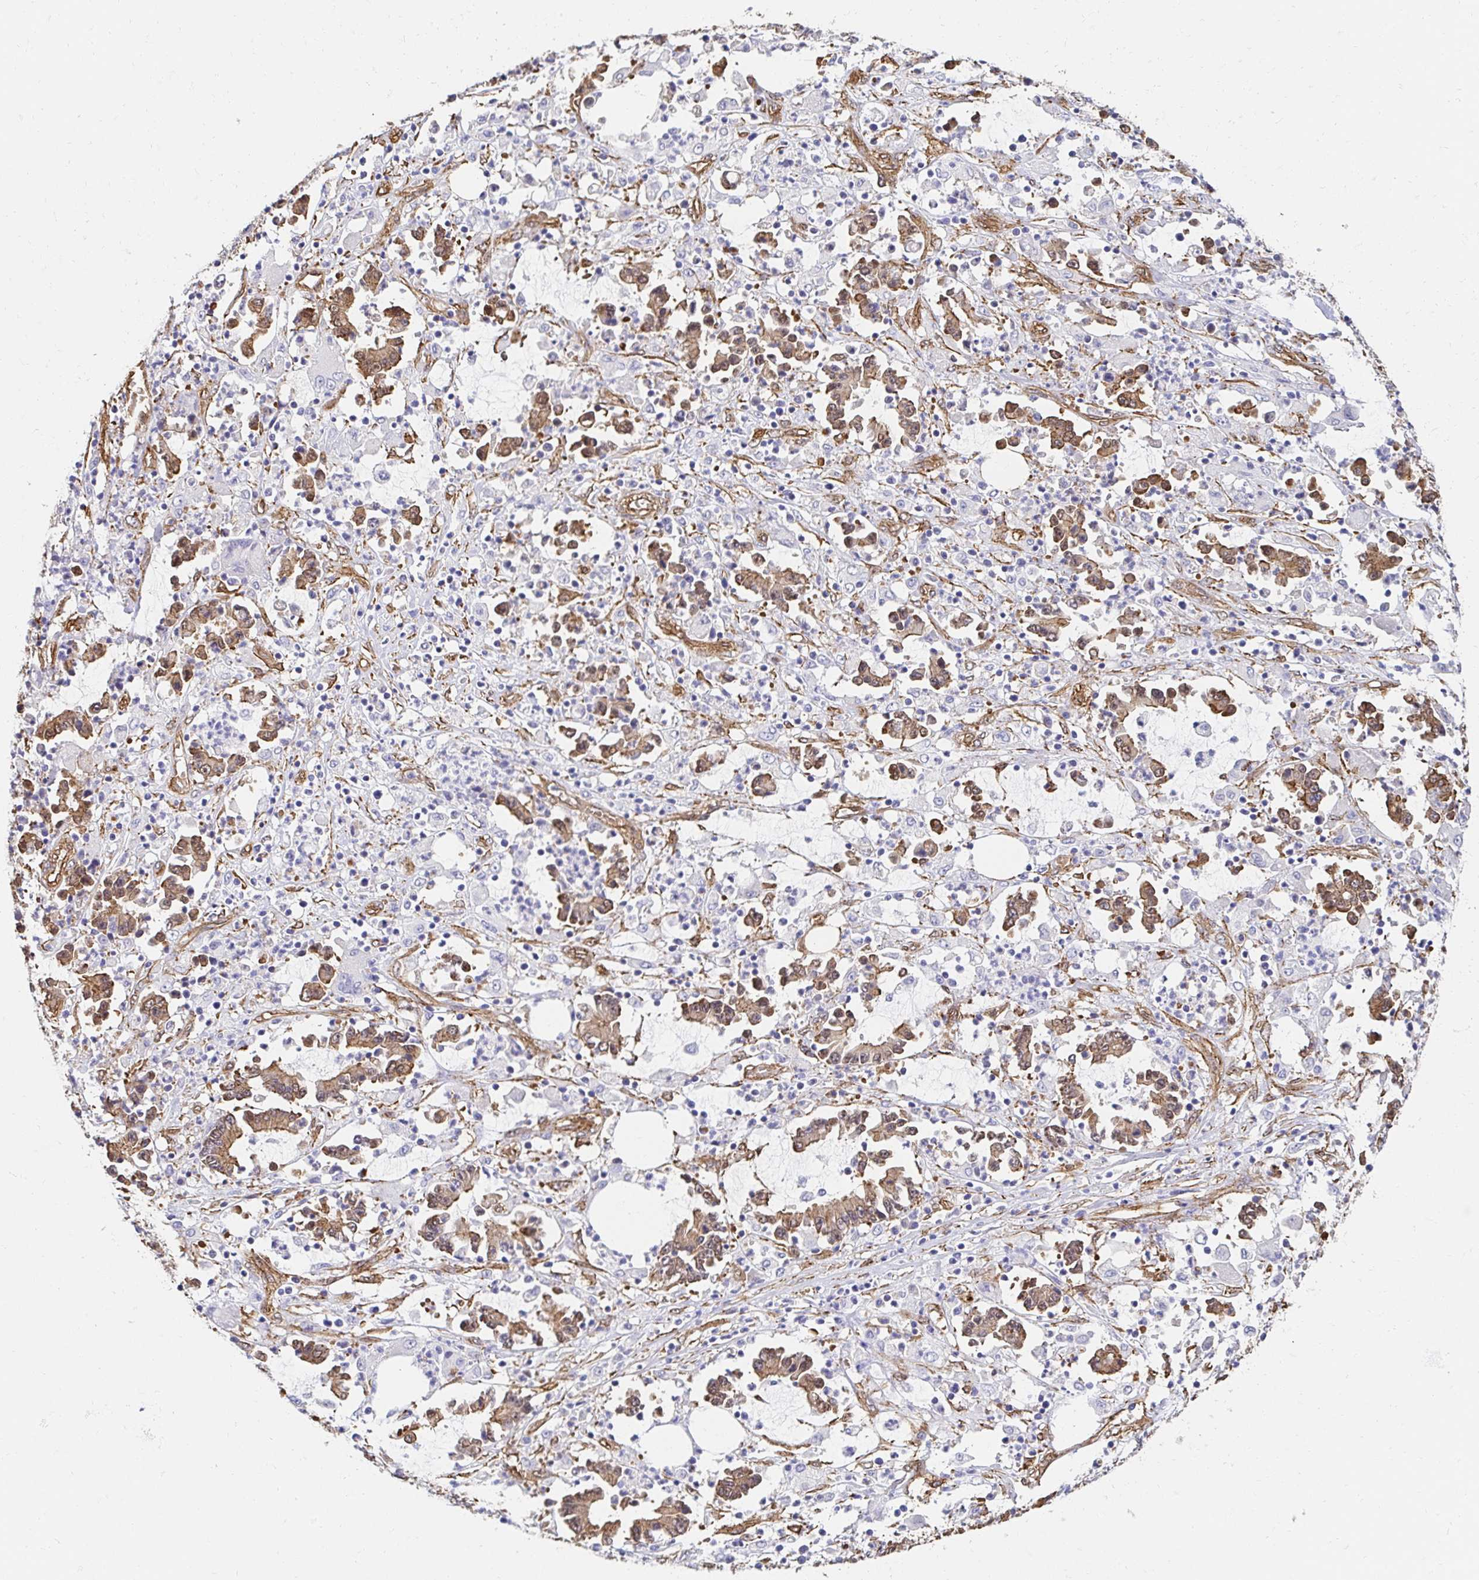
{"staining": {"intensity": "moderate", "quantity": ">75%", "location": "cytoplasmic/membranous"}, "tissue": "stomach cancer", "cell_type": "Tumor cells", "image_type": "cancer", "snomed": [{"axis": "morphology", "description": "Adenocarcinoma, NOS"}, {"axis": "topography", "description": "Stomach, upper"}], "caption": "Adenocarcinoma (stomach) stained for a protein shows moderate cytoplasmic/membranous positivity in tumor cells.", "gene": "CTTN", "patient": {"sex": "male", "age": 68}}